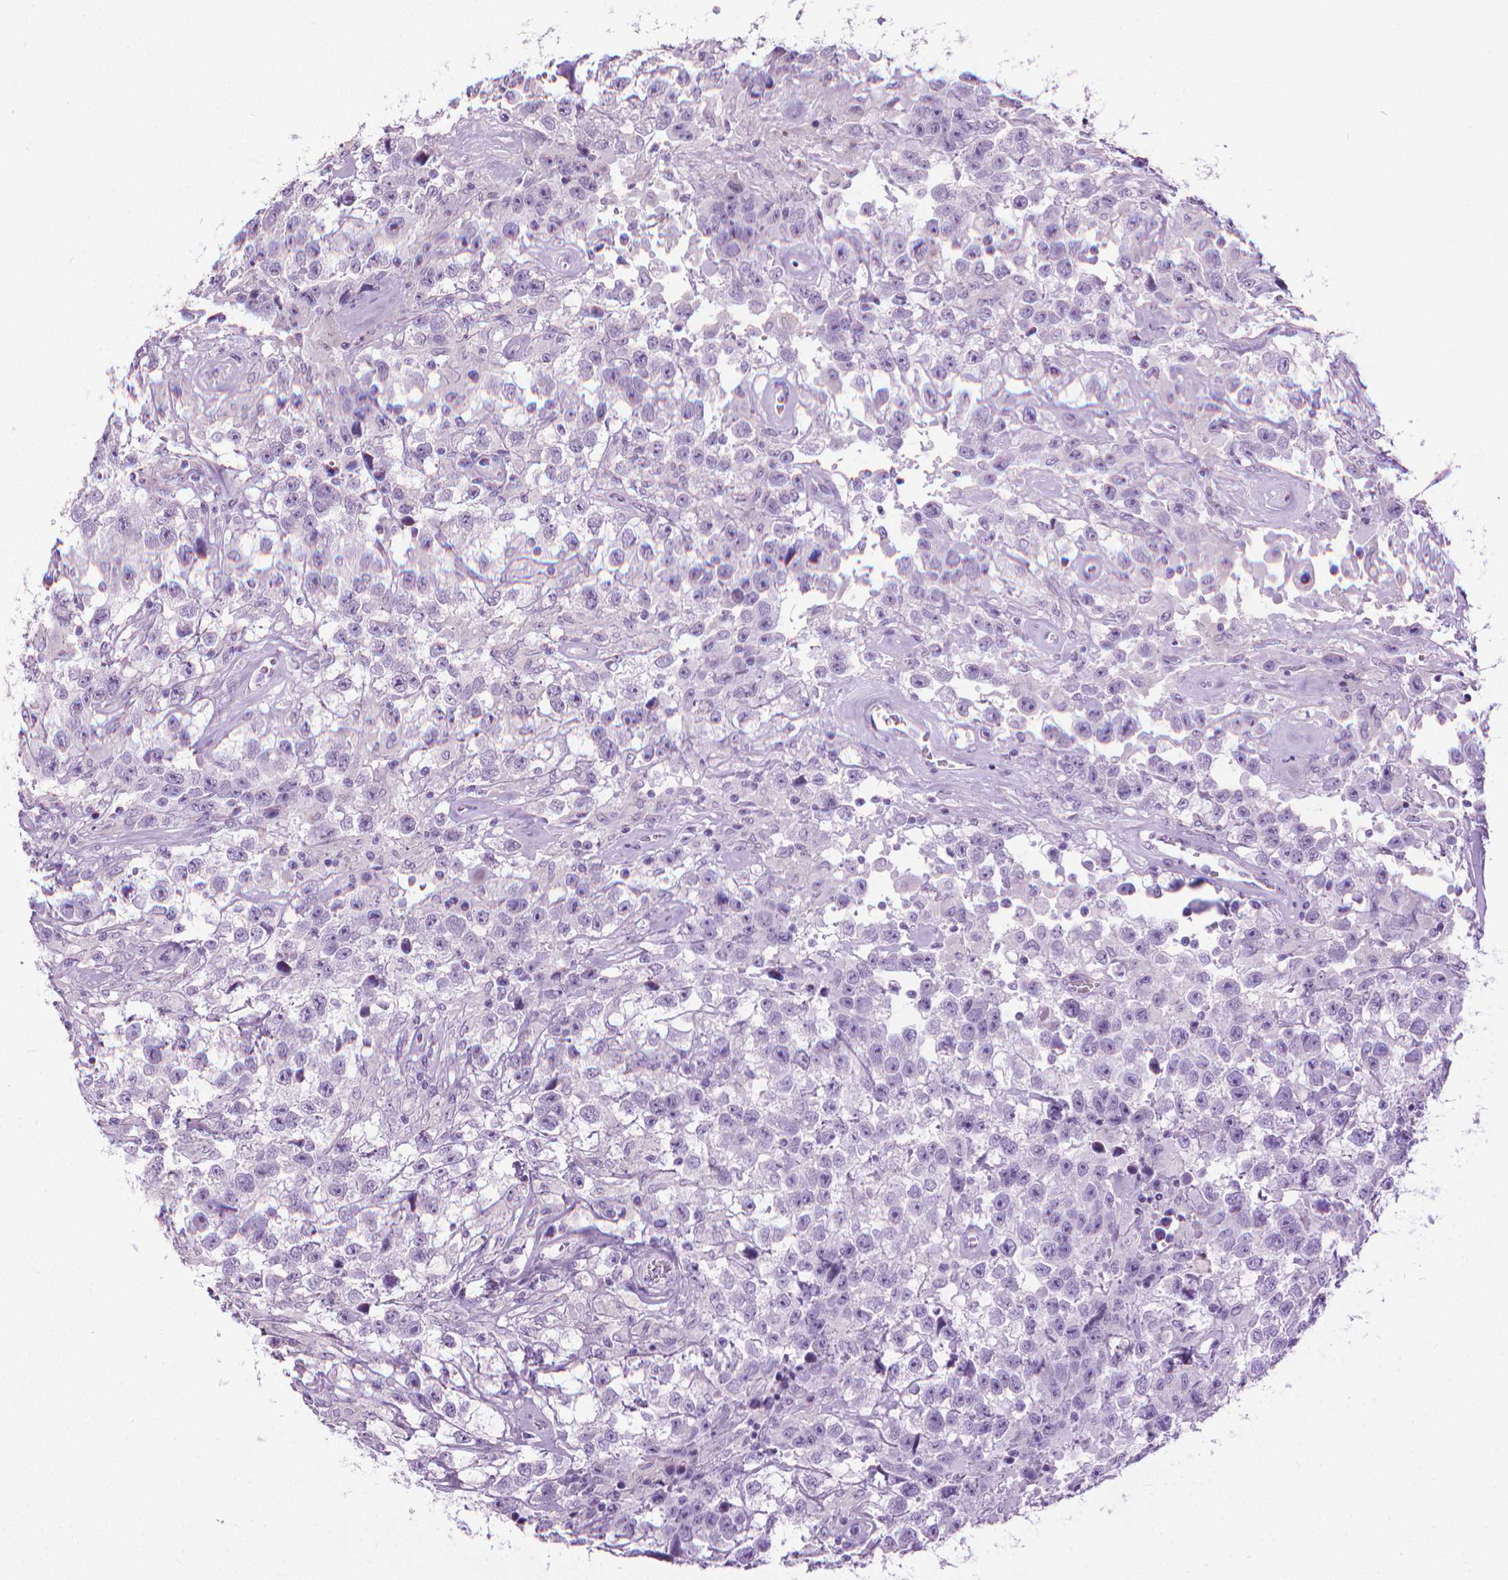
{"staining": {"intensity": "negative", "quantity": "none", "location": "none"}, "tissue": "testis cancer", "cell_type": "Tumor cells", "image_type": "cancer", "snomed": [{"axis": "morphology", "description": "Seminoma, NOS"}, {"axis": "topography", "description": "Testis"}], "caption": "A photomicrograph of testis seminoma stained for a protein reveals no brown staining in tumor cells.", "gene": "DNAI7", "patient": {"sex": "male", "age": 43}}